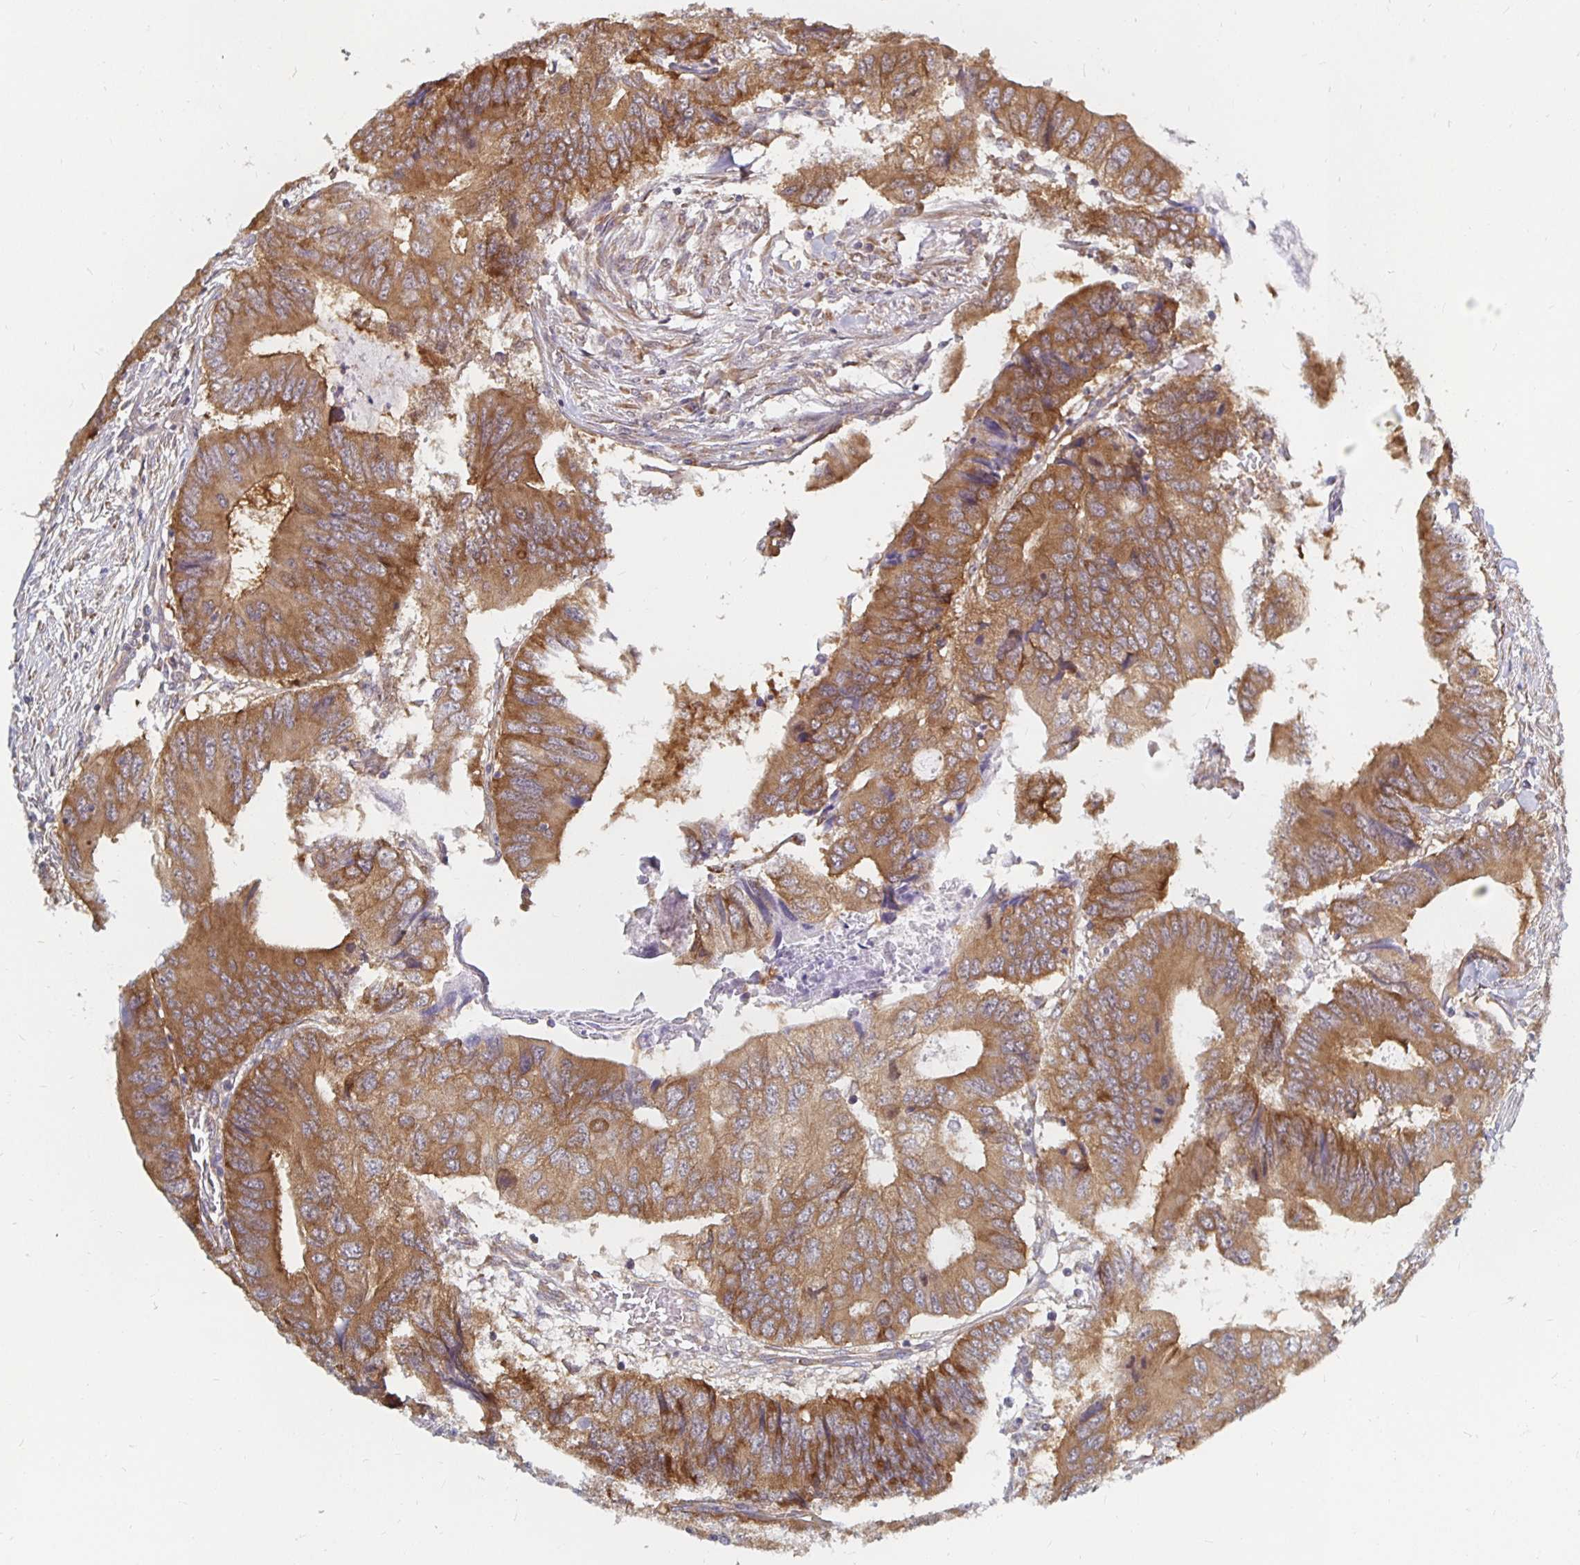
{"staining": {"intensity": "moderate", "quantity": ">75%", "location": "cytoplasmic/membranous"}, "tissue": "colorectal cancer", "cell_type": "Tumor cells", "image_type": "cancer", "snomed": [{"axis": "morphology", "description": "Adenocarcinoma, NOS"}, {"axis": "topography", "description": "Colon"}], "caption": "This image reveals immunohistochemistry staining of human colorectal adenocarcinoma, with medium moderate cytoplasmic/membranous positivity in approximately >75% of tumor cells.", "gene": "PDAP1", "patient": {"sex": "male", "age": 53}}